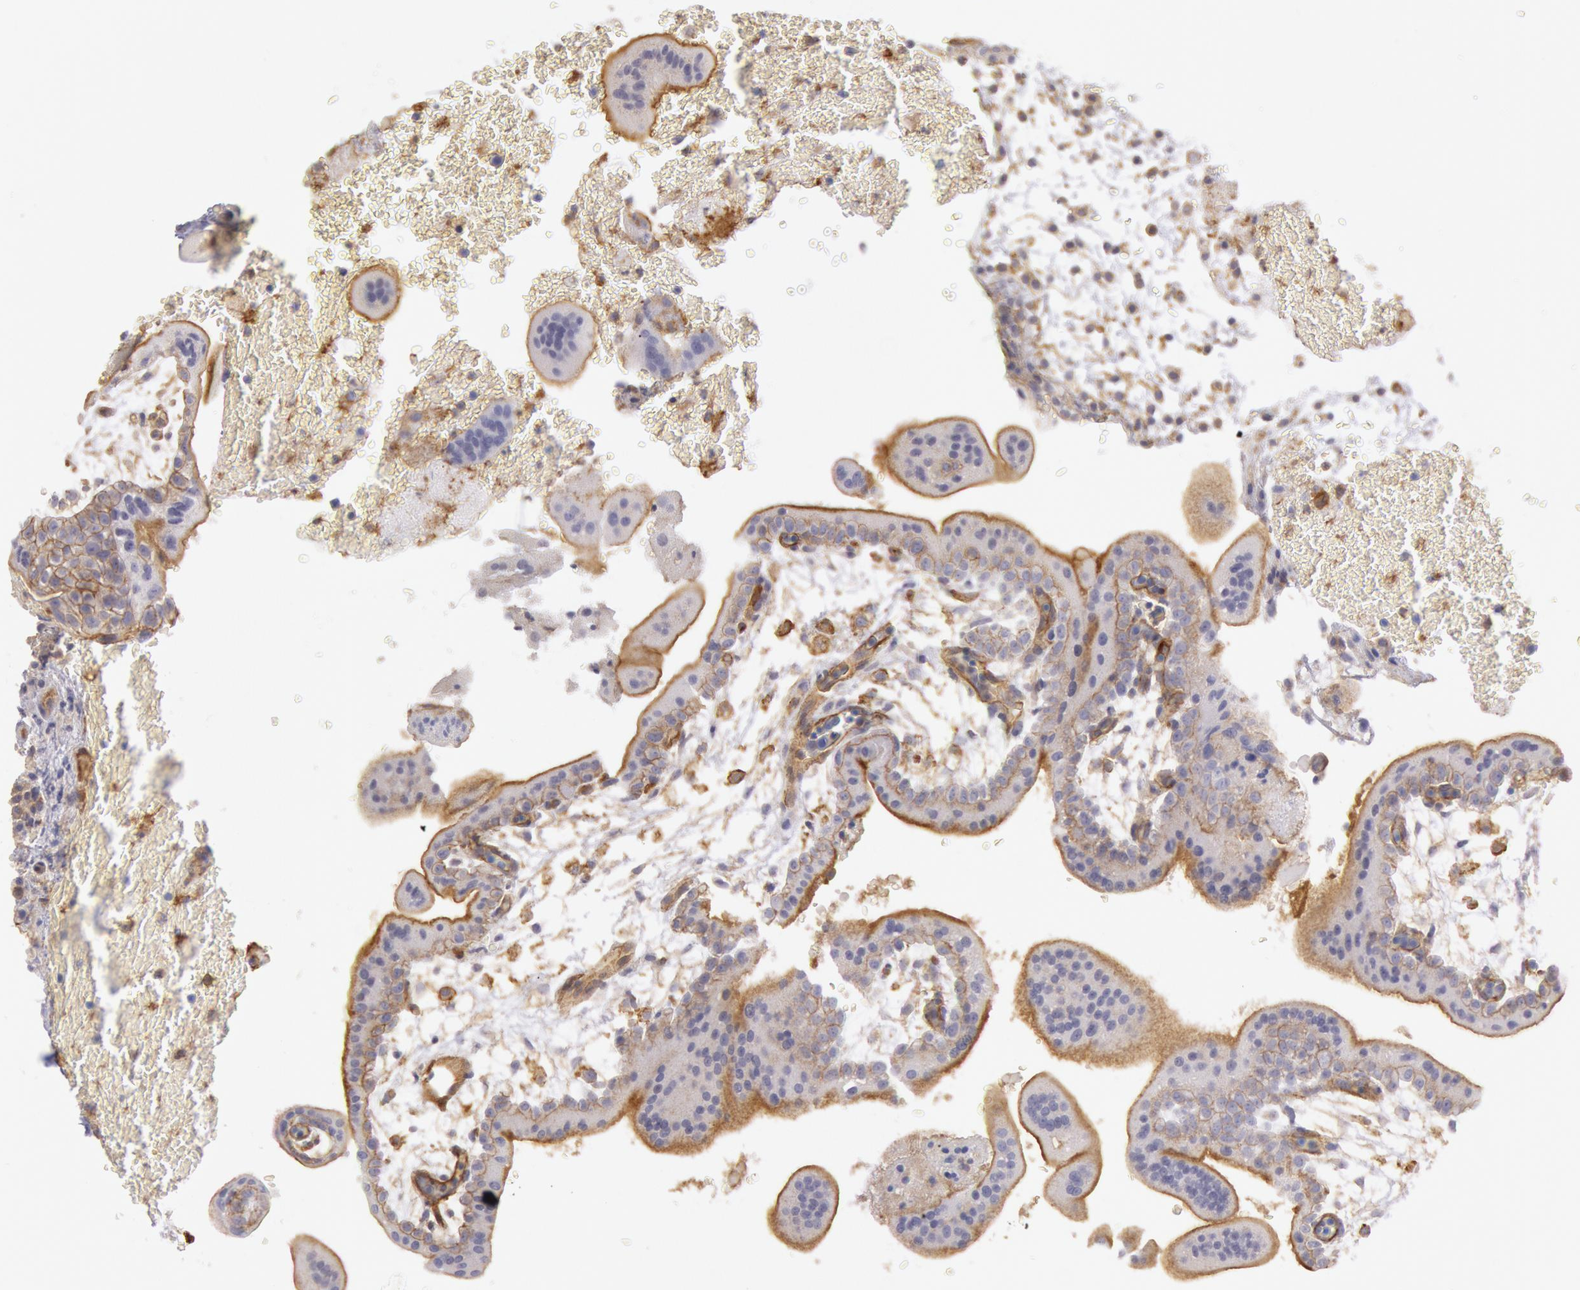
{"staining": {"intensity": "moderate", "quantity": "<25%", "location": "cytoplasmic/membranous"}, "tissue": "placenta", "cell_type": "Decidual cells", "image_type": "normal", "snomed": [{"axis": "morphology", "description": "Normal tissue, NOS"}, {"axis": "topography", "description": "Placenta"}], "caption": "Decidual cells exhibit moderate cytoplasmic/membranous expression in approximately <25% of cells in normal placenta.", "gene": "SNAP23", "patient": {"sex": "female", "age": 35}}